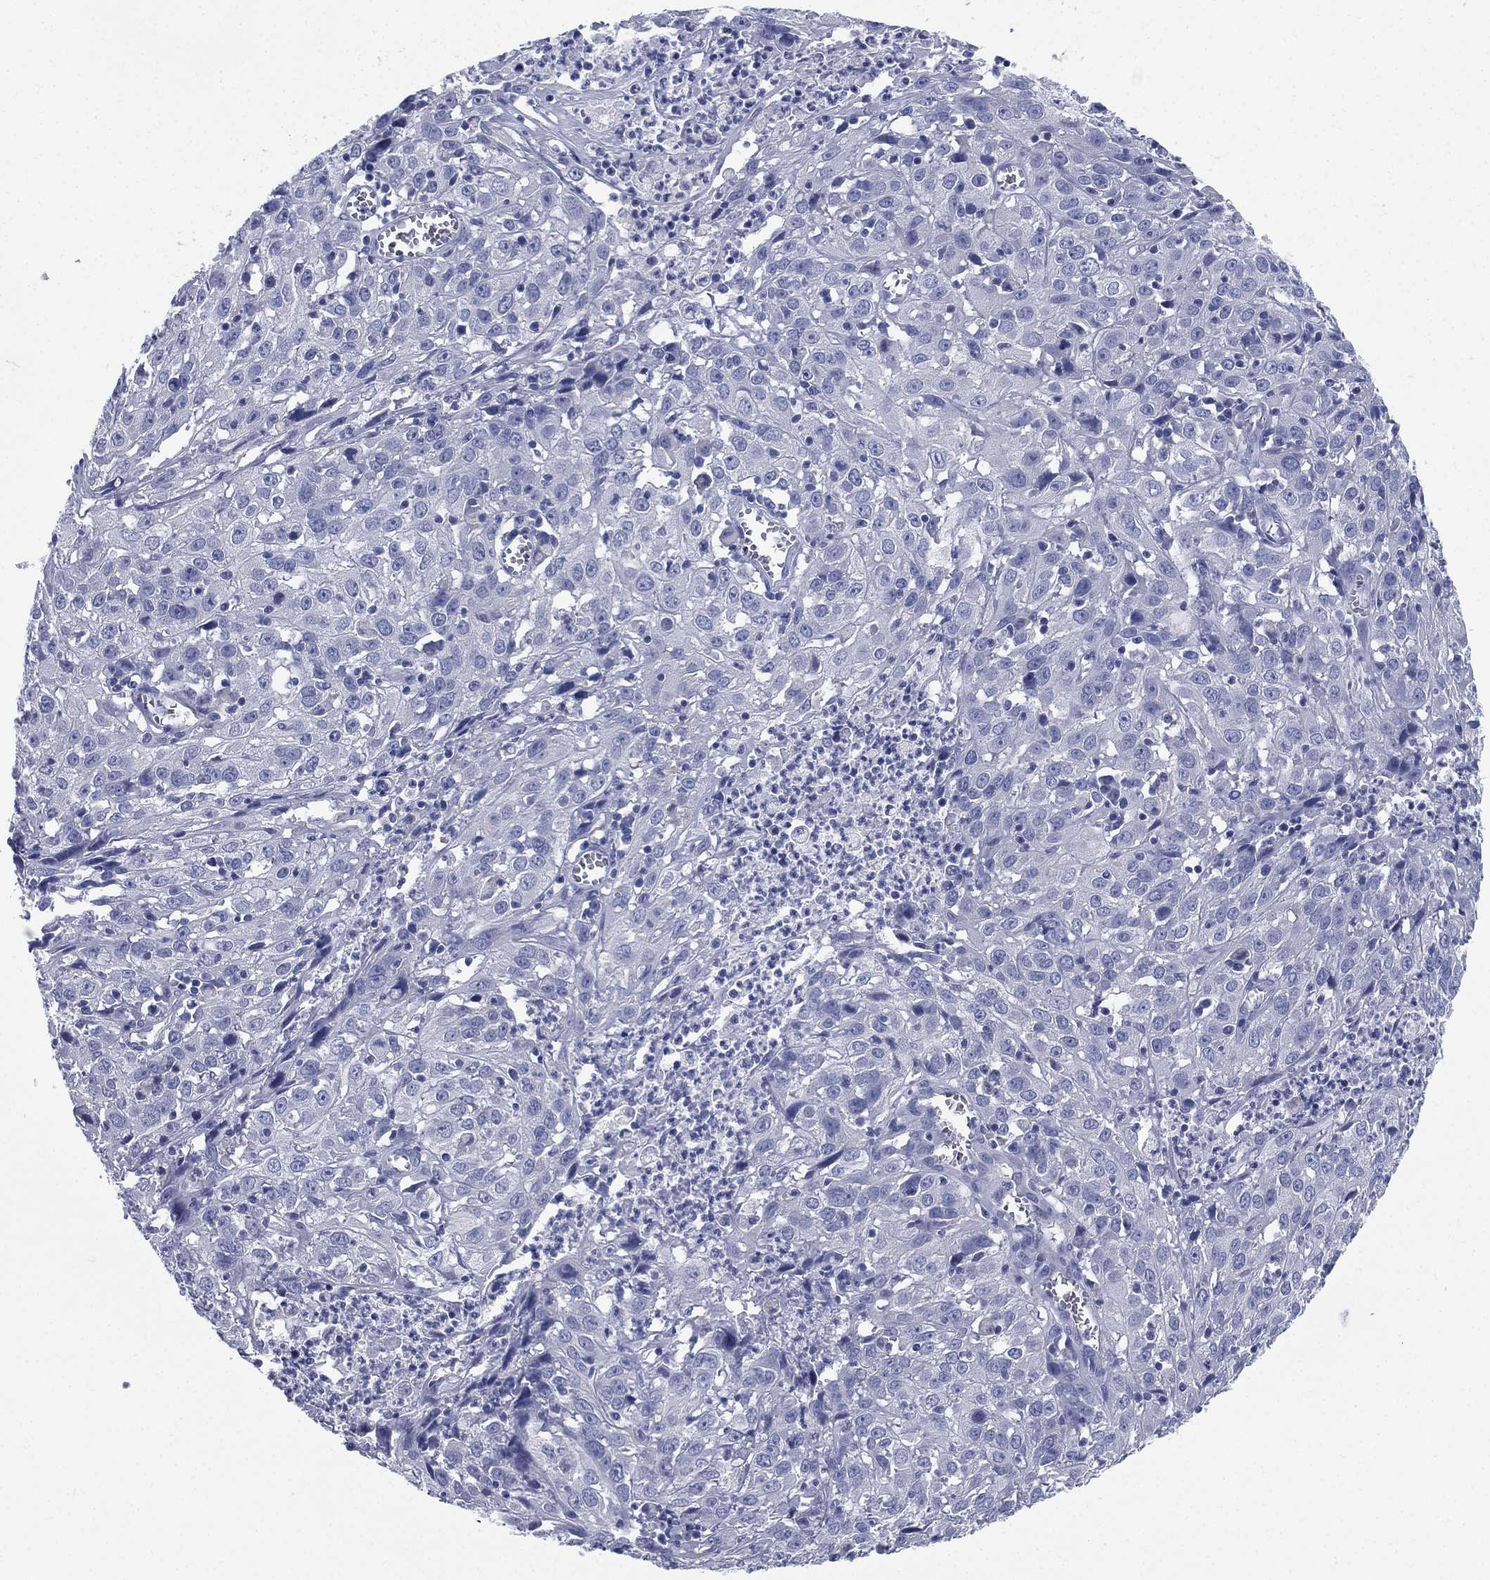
{"staining": {"intensity": "negative", "quantity": "none", "location": "none"}, "tissue": "cervical cancer", "cell_type": "Tumor cells", "image_type": "cancer", "snomed": [{"axis": "morphology", "description": "Squamous cell carcinoma, NOS"}, {"axis": "topography", "description": "Cervix"}], "caption": "IHC of human squamous cell carcinoma (cervical) shows no positivity in tumor cells.", "gene": "FCER2", "patient": {"sex": "female", "age": 32}}